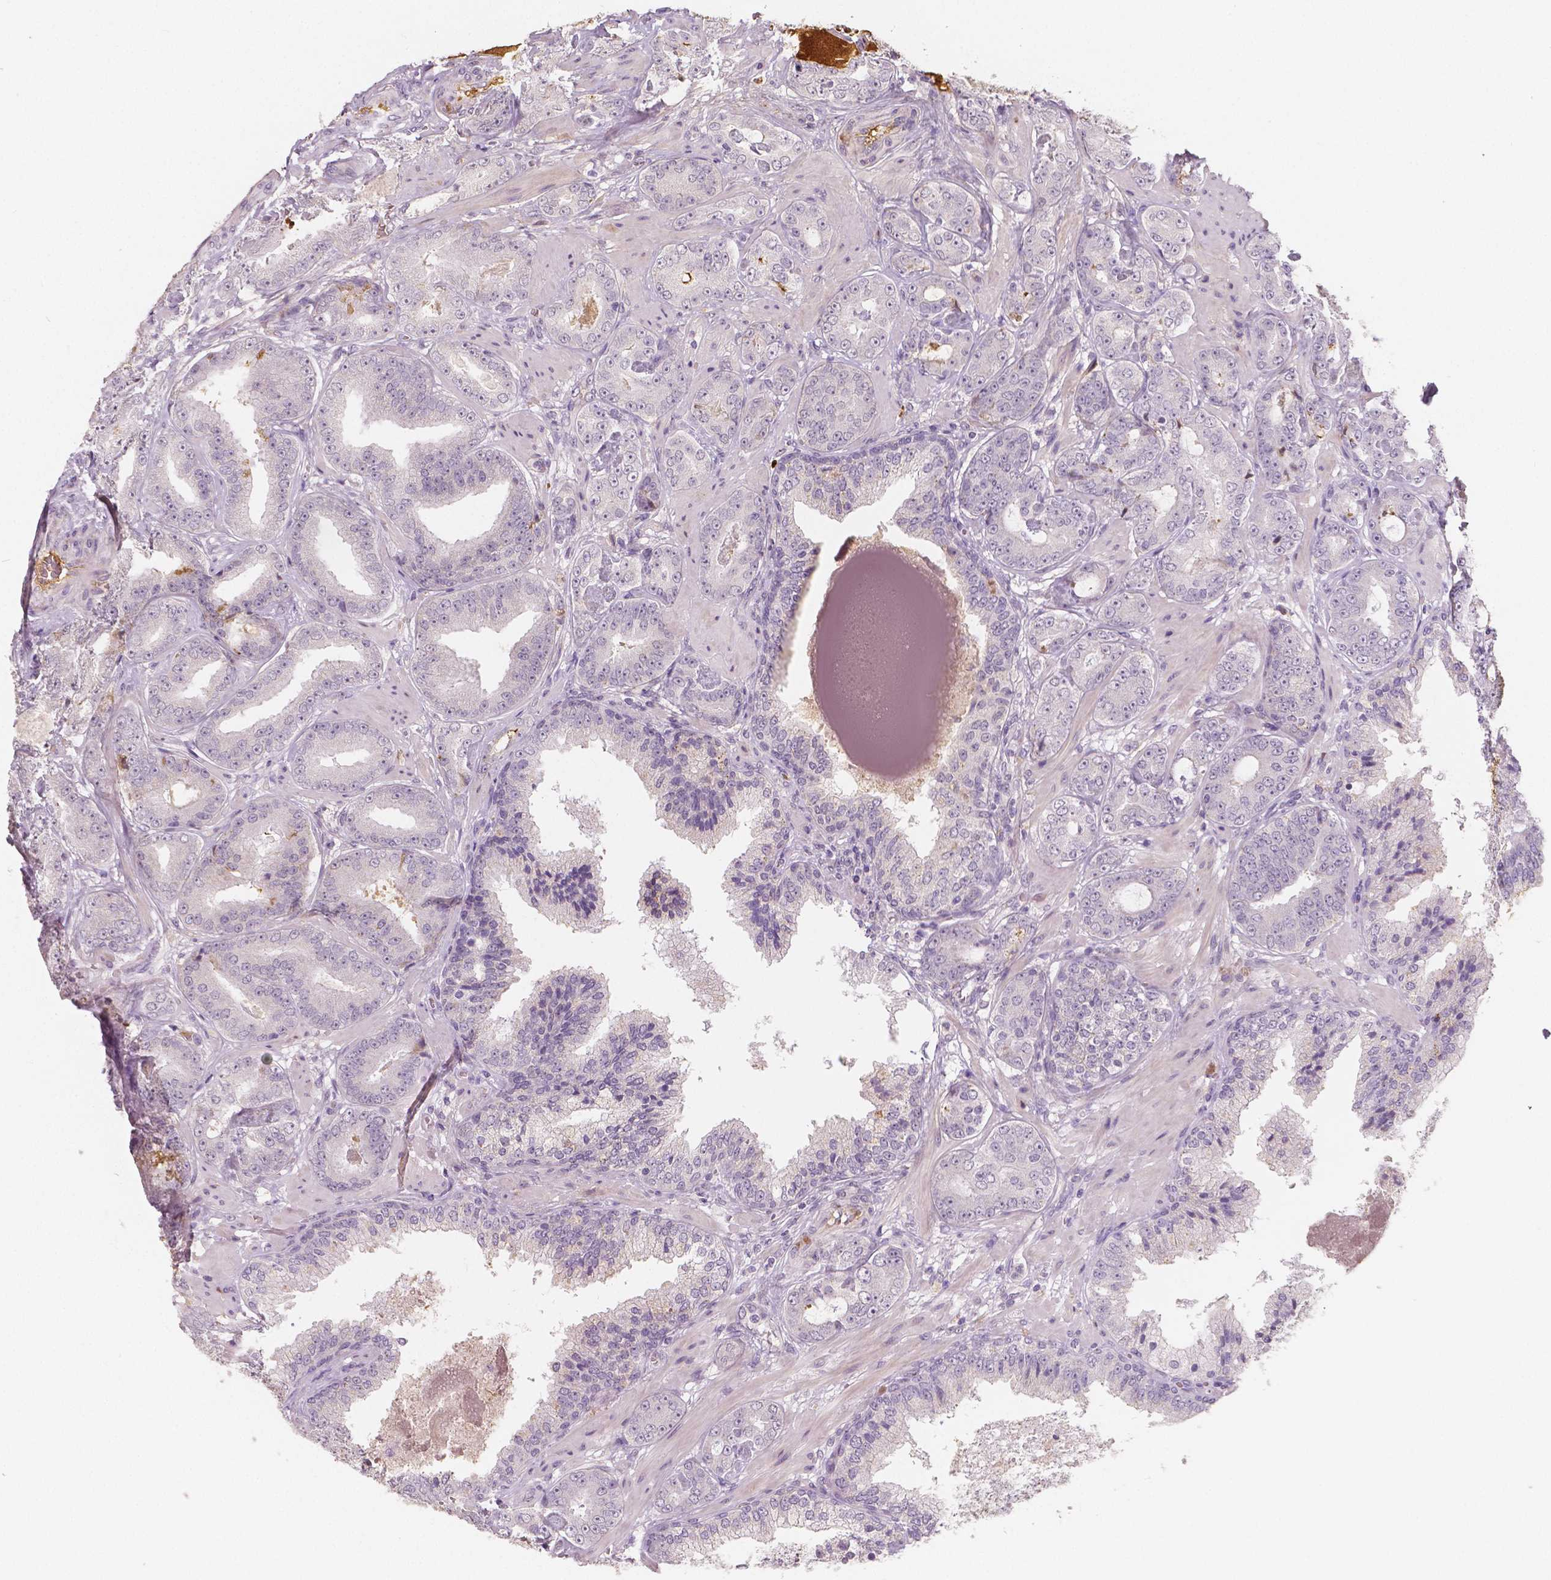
{"staining": {"intensity": "negative", "quantity": "none", "location": "none"}, "tissue": "prostate cancer", "cell_type": "Tumor cells", "image_type": "cancer", "snomed": [{"axis": "morphology", "description": "Adenocarcinoma, Low grade"}, {"axis": "topography", "description": "Prostate"}], "caption": "Tumor cells show no significant protein staining in prostate cancer.", "gene": "APOA4", "patient": {"sex": "male", "age": 60}}